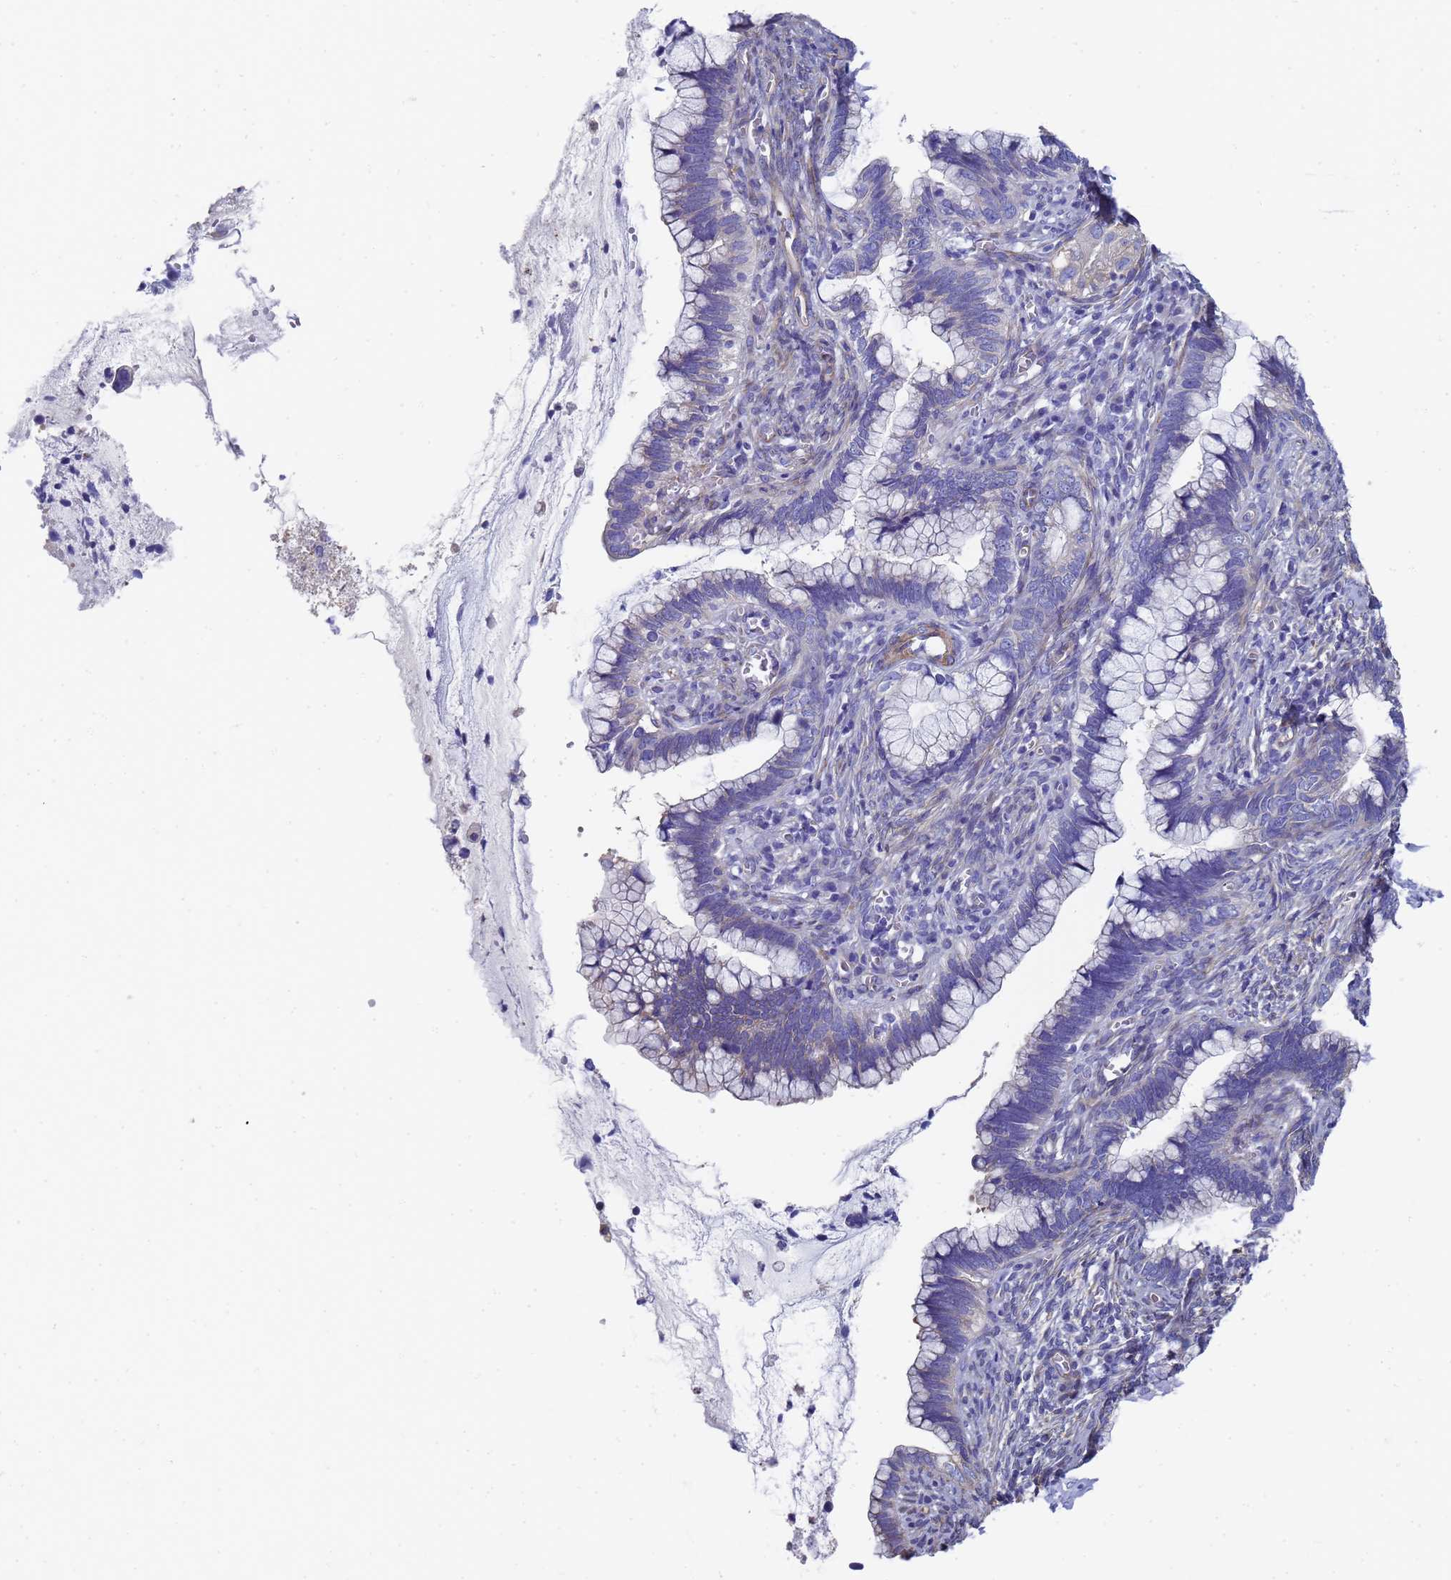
{"staining": {"intensity": "negative", "quantity": "none", "location": "none"}, "tissue": "cervical cancer", "cell_type": "Tumor cells", "image_type": "cancer", "snomed": [{"axis": "morphology", "description": "Adenocarcinoma, NOS"}, {"axis": "topography", "description": "Cervix"}], "caption": "Immunohistochemistry (IHC) of adenocarcinoma (cervical) displays no expression in tumor cells. (DAB immunohistochemistry visualized using brightfield microscopy, high magnification).", "gene": "TUBB1", "patient": {"sex": "female", "age": 44}}